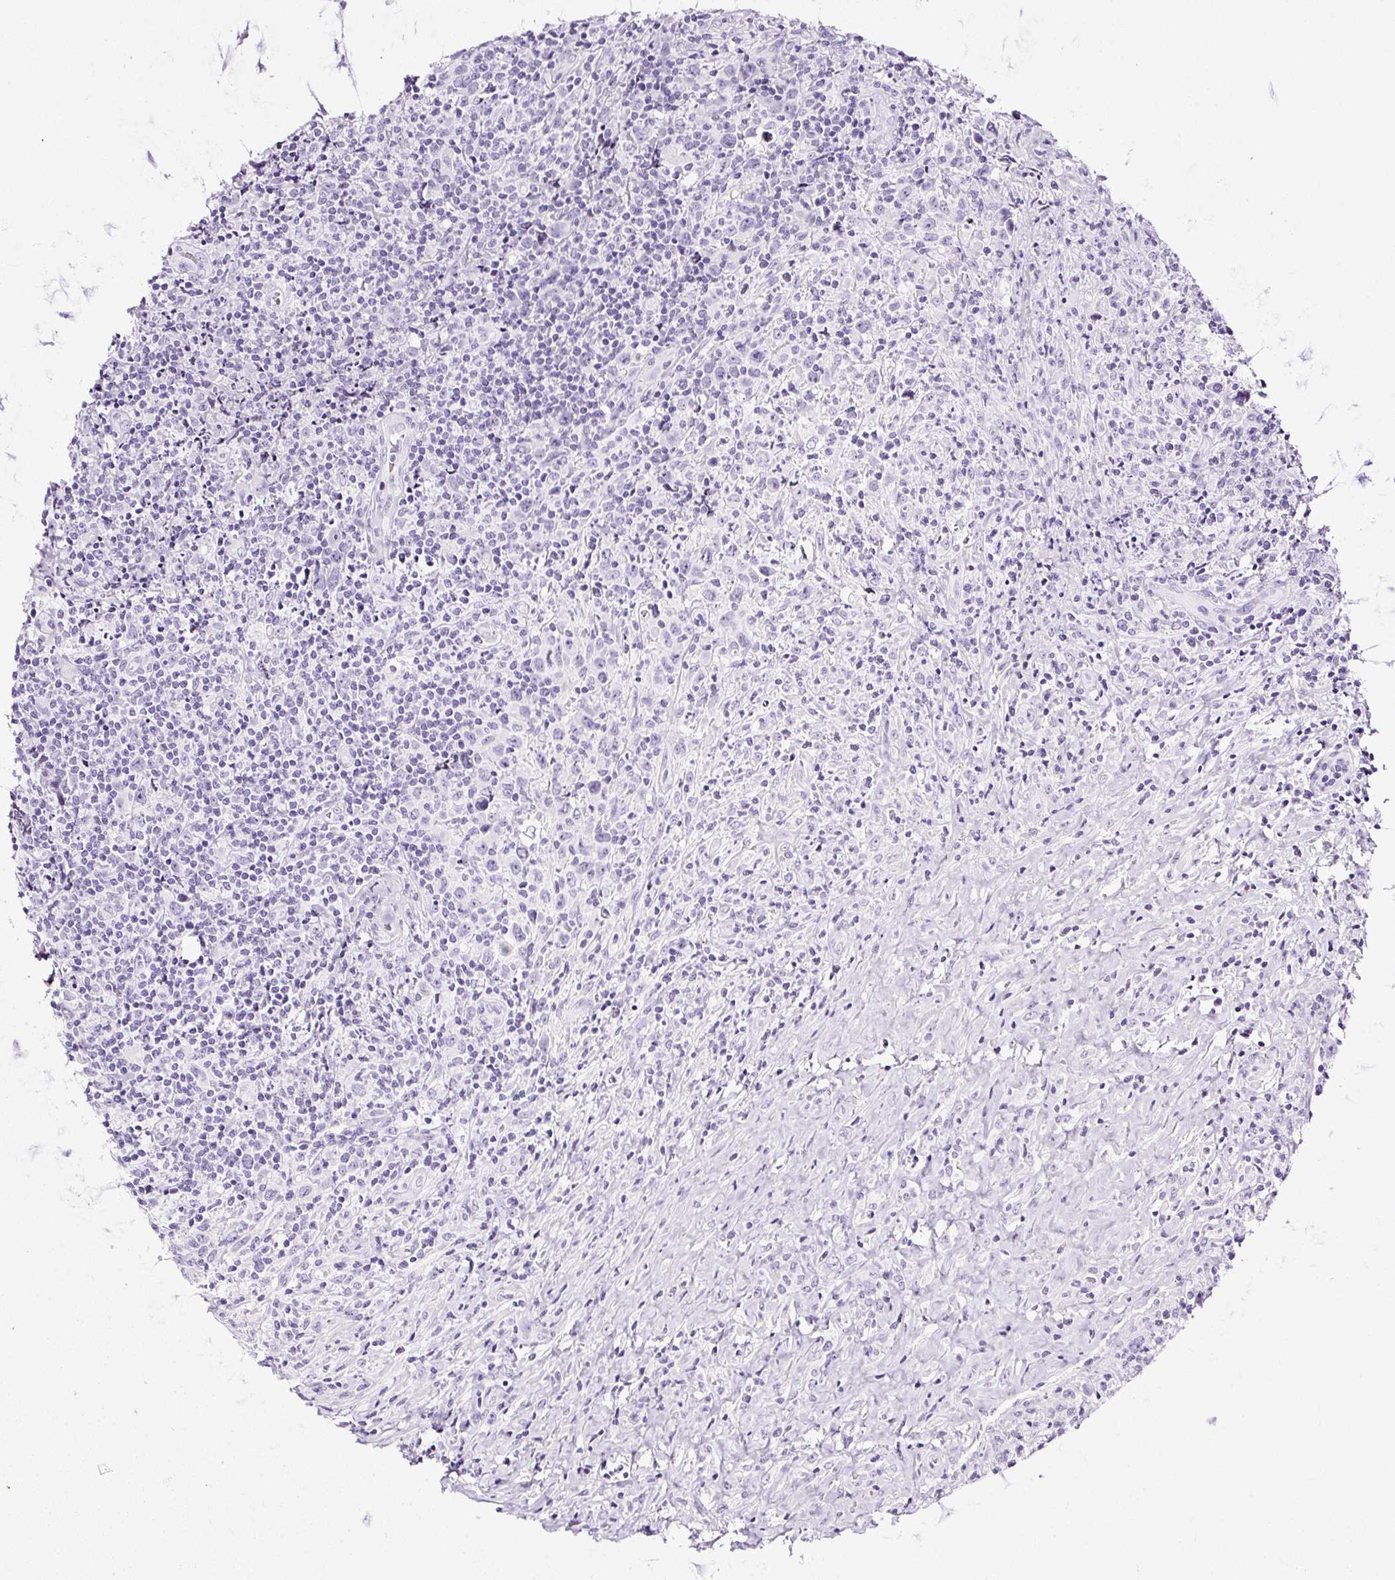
{"staining": {"intensity": "negative", "quantity": "none", "location": "none"}, "tissue": "lymphoma", "cell_type": "Tumor cells", "image_type": "cancer", "snomed": [{"axis": "morphology", "description": "Hodgkin's disease, NOS"}, {"axis": "topography", "description": "Lymph node"}], "caption": "Micrograph shows no protein expression in tumor cells of Hodgkin's disease tissue.", "gene": "NPHS2", "patient": {"sex": "female", "age": 18}}